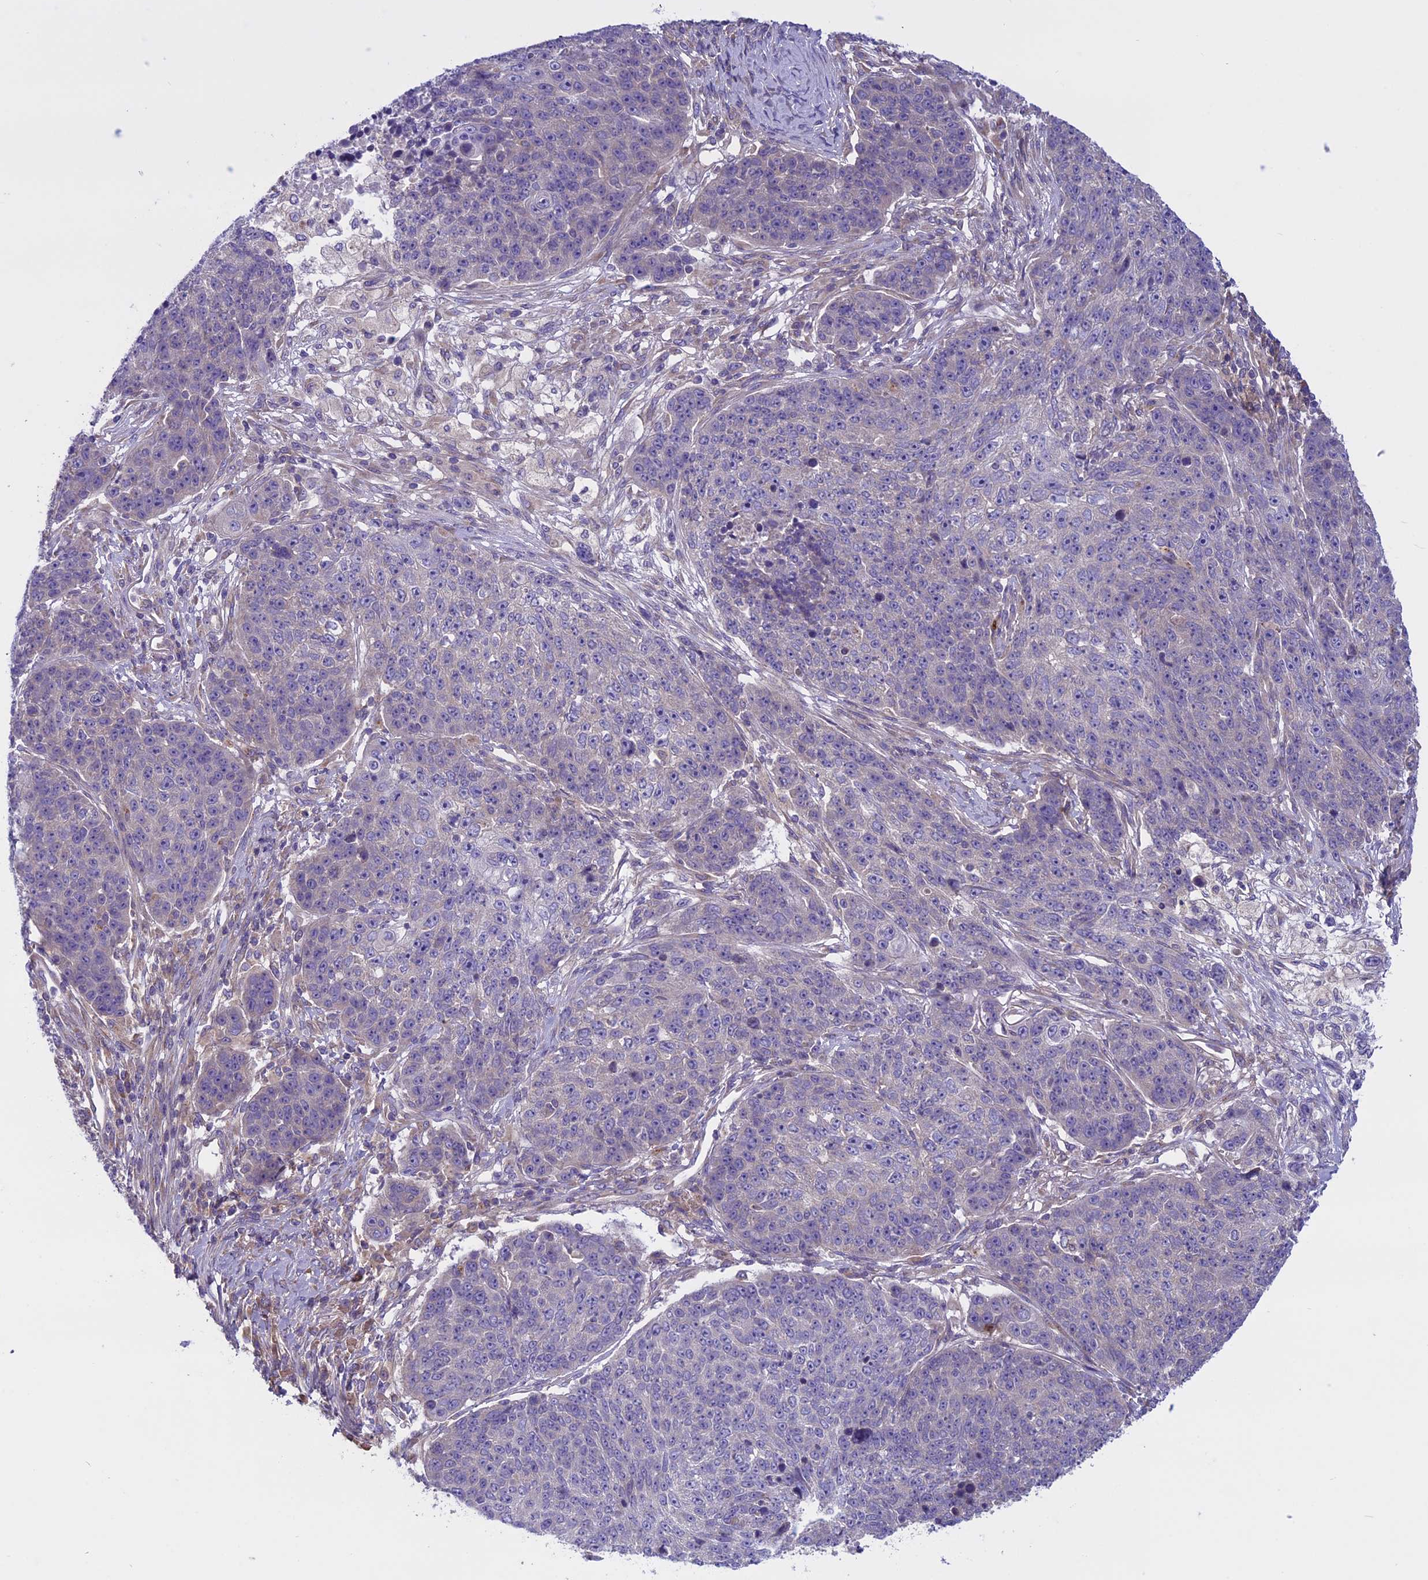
{"staining": {"intensity": "negative", "quantity": "none", "location": "none"}, "tissue": "lung cancer", "cell_type": "Tumor cells", "image_type": "cancer", "snomed": [{"axis": "morphology", "description": "Normal tissue, NOS"}, {"axis": "morphology", "description": "Squamous cell carcinoma, NOS"}, {"axis": "topography", "description": "Lymph node"}, {"axis": "topography", "description": "Lung"}], "caption": "IHC histopathology image of human lung squamous cell carcinoma stained for a protein (brown), which reveals no staining in tumor cells.", "gene": "DCTN5", "patient": {"sex": "male", "age": 66}}